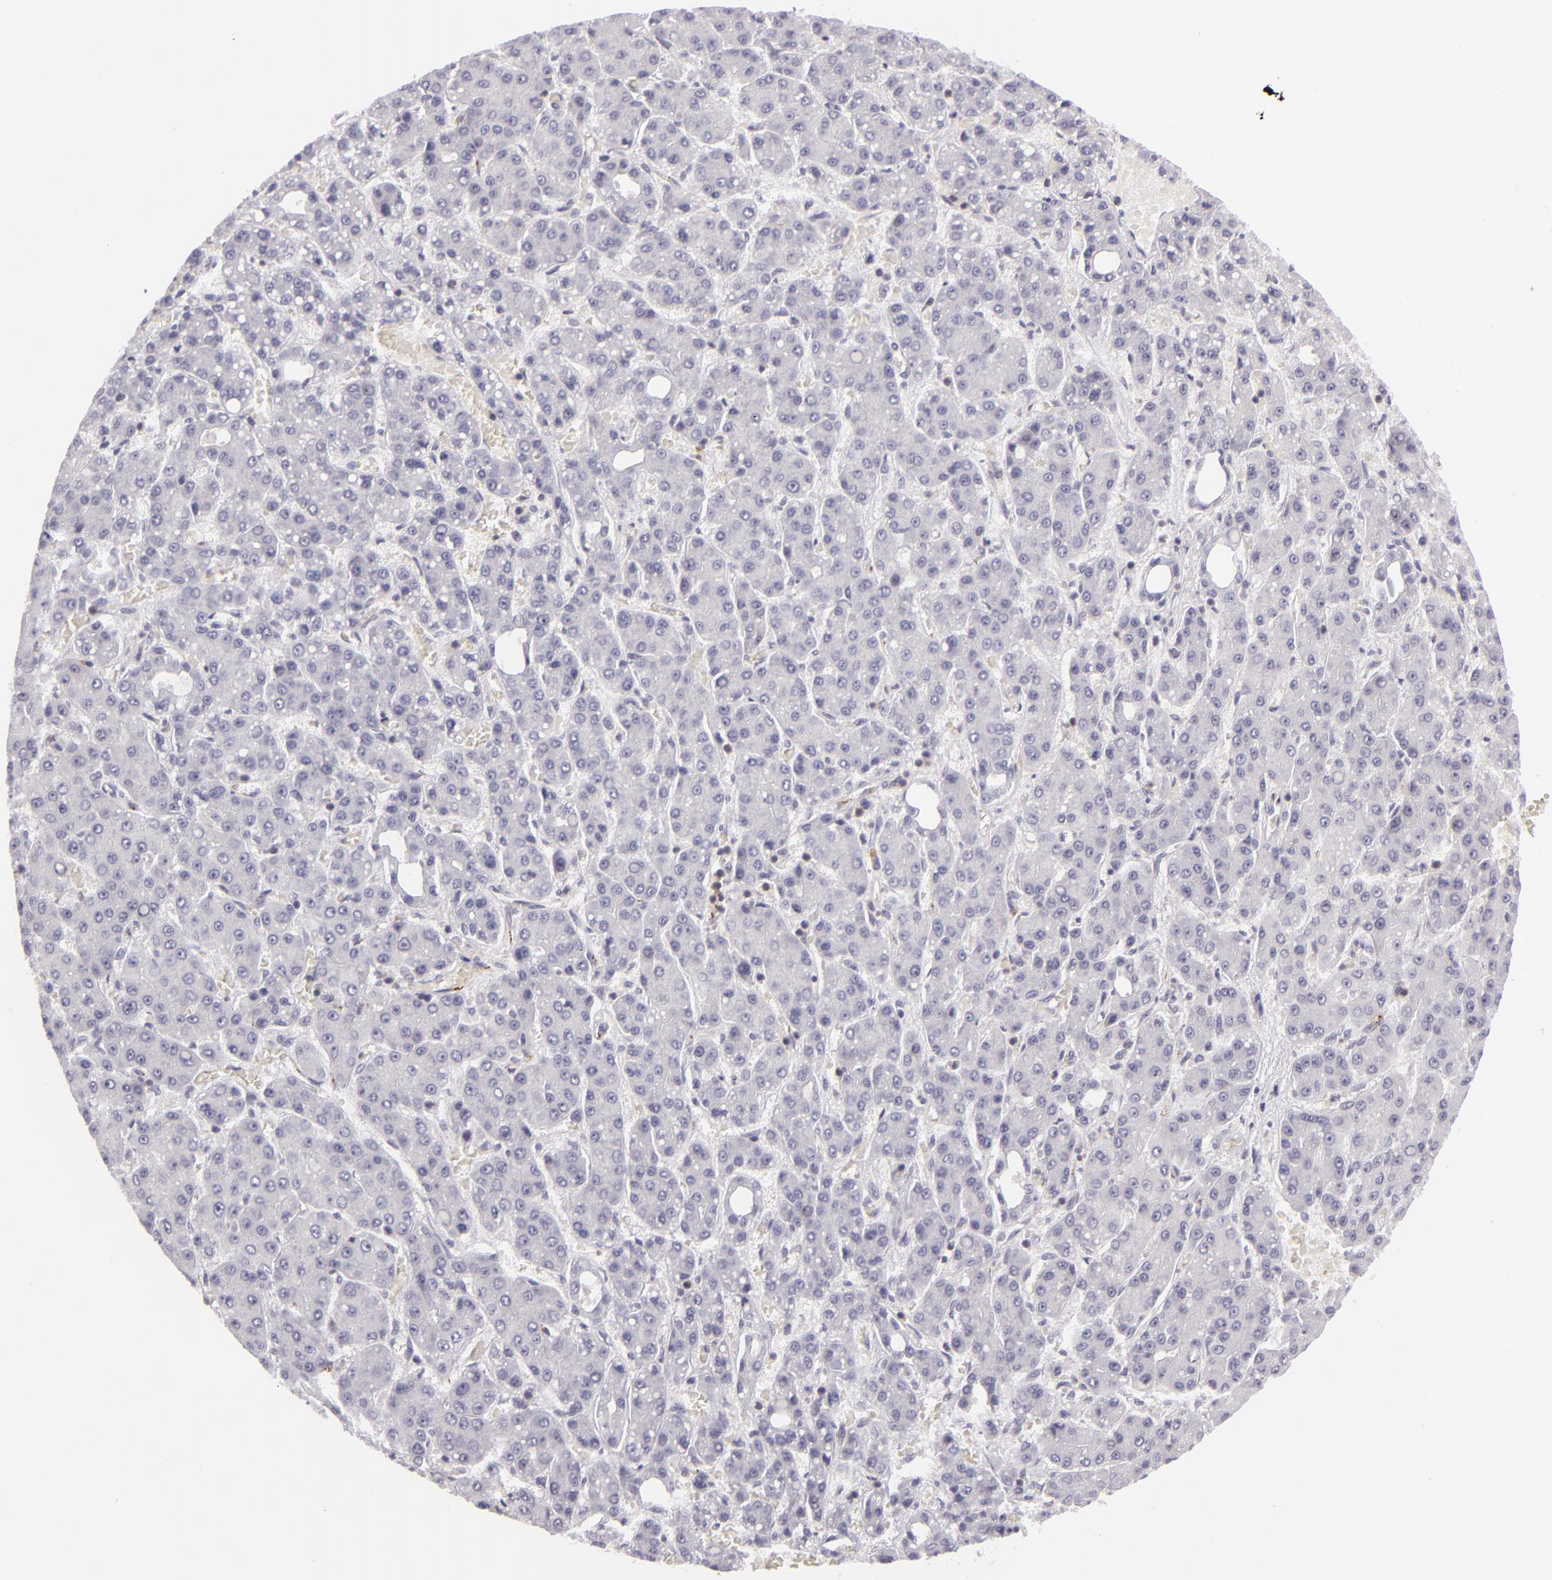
{"staining": {"intensity": "negative", "quantity": "none", "location": "none"}, "tissue": "liver cancer", "cell_type": "Tumor cells", "image_type": "cancer", "snomed": [{"axis": "morphology", "description": "Carcinoma, Hepatocellular, NOS"}, {"axis": "topography", "description": "Liver"}], "caption": "This is a micrograph of immunohistochemistry (IHC) staining of liver hepatocellular carcinoma, which shows no staining in tumor cells.", "gene": "KCNAB2", "patient": {"sex": "male", "age": 69}}